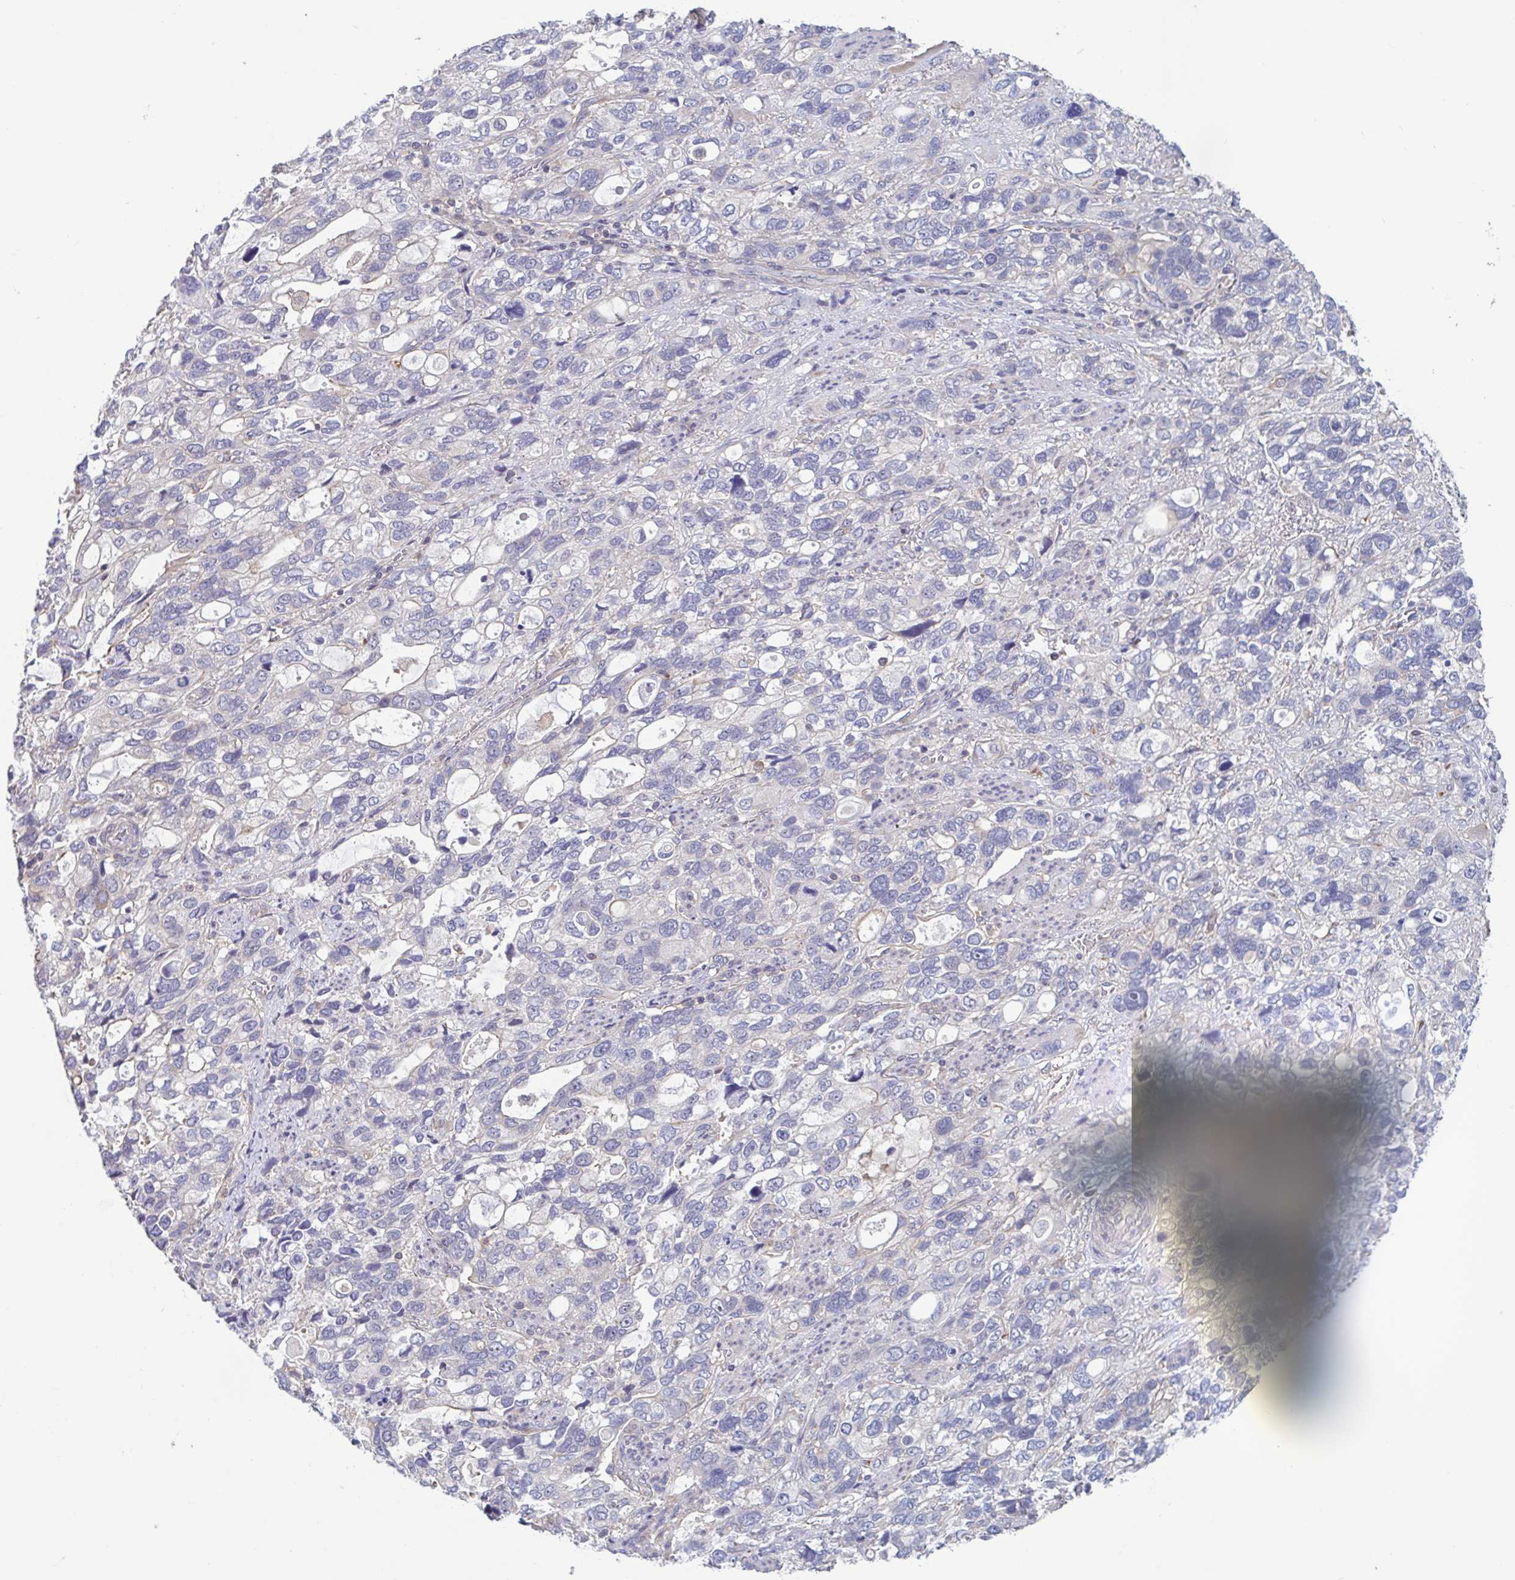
{"staining": {"intensity": "negative", "quantity": "none", "location": "none"}, "tissue": "stomach cancer", "cell_type": "Tumor cells", "image_type": "cancer", "snomed": [{"axis": "morphology", "description": "Adenocarcinoma, NOS"}, {"axis": "topography", "description": "Stomach, upper"}], "caption": "The image exhibits no significant positivity in tumor cells of stomach cancer (adenocarcinoma).", "gene": "LRRC38", "patient": {"sex": "female", "age": 81}}